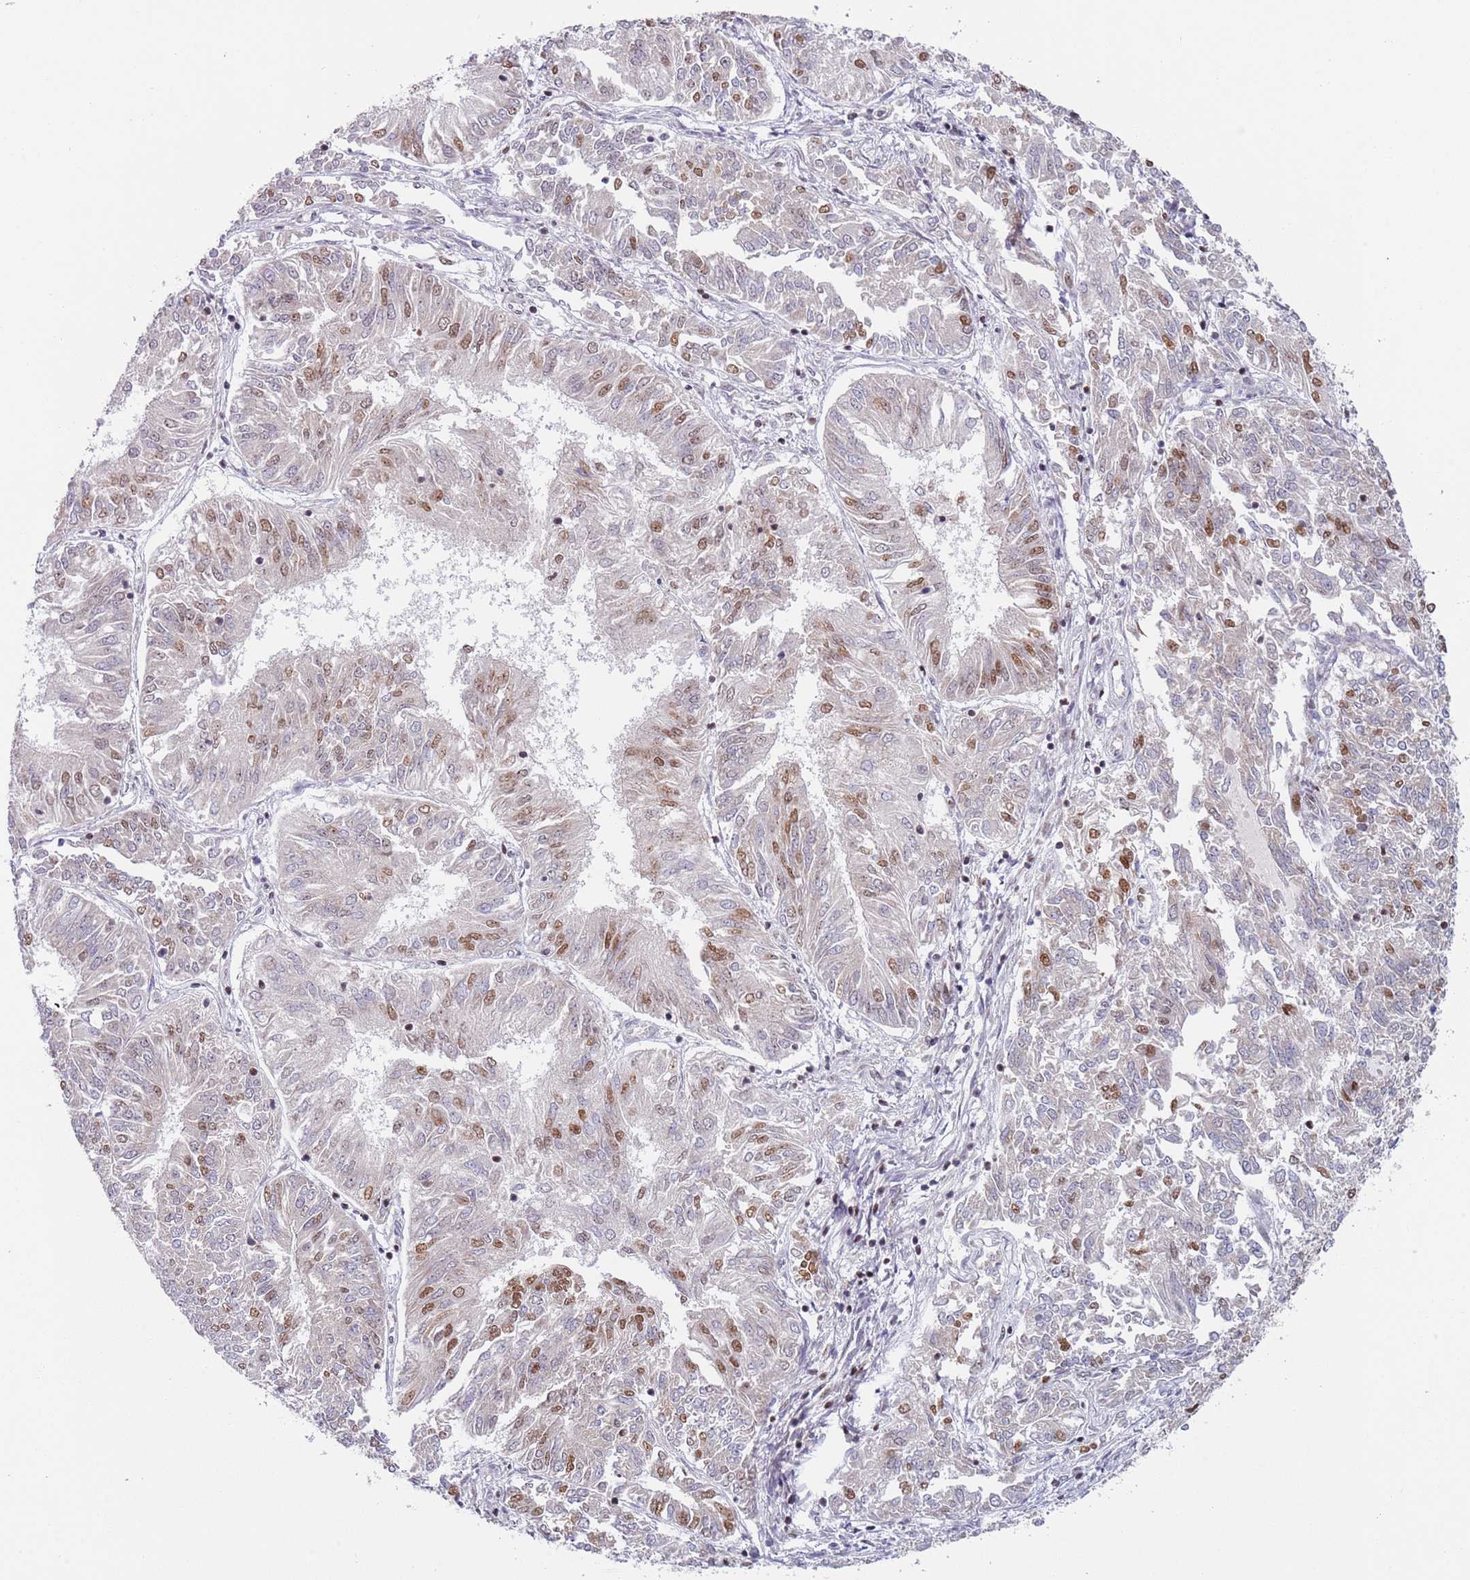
{"staining": {"intensity": "moderate", "quantity": "25%-75%", "location": "nuclear"}, "tissue": "endometrial cancer", "cell_type": "Tumor cells", "image_type": "cancer", "snomed": [{"axis": "morphology", "description": "Adenocarcinoma, NOS"}, {"axis": "topography", "description": "Endometrium"}], "caption": "Immunohistochemistry (IHC) photomicrograph of human endometrial cancer stained for a protein (brown), which demonstrates medium levels of moderate nuclear staining in approximately 25%-75% of tumor cells.", "gene": "SLC25A32", "patient": {"sex": "female", "age": 58}}